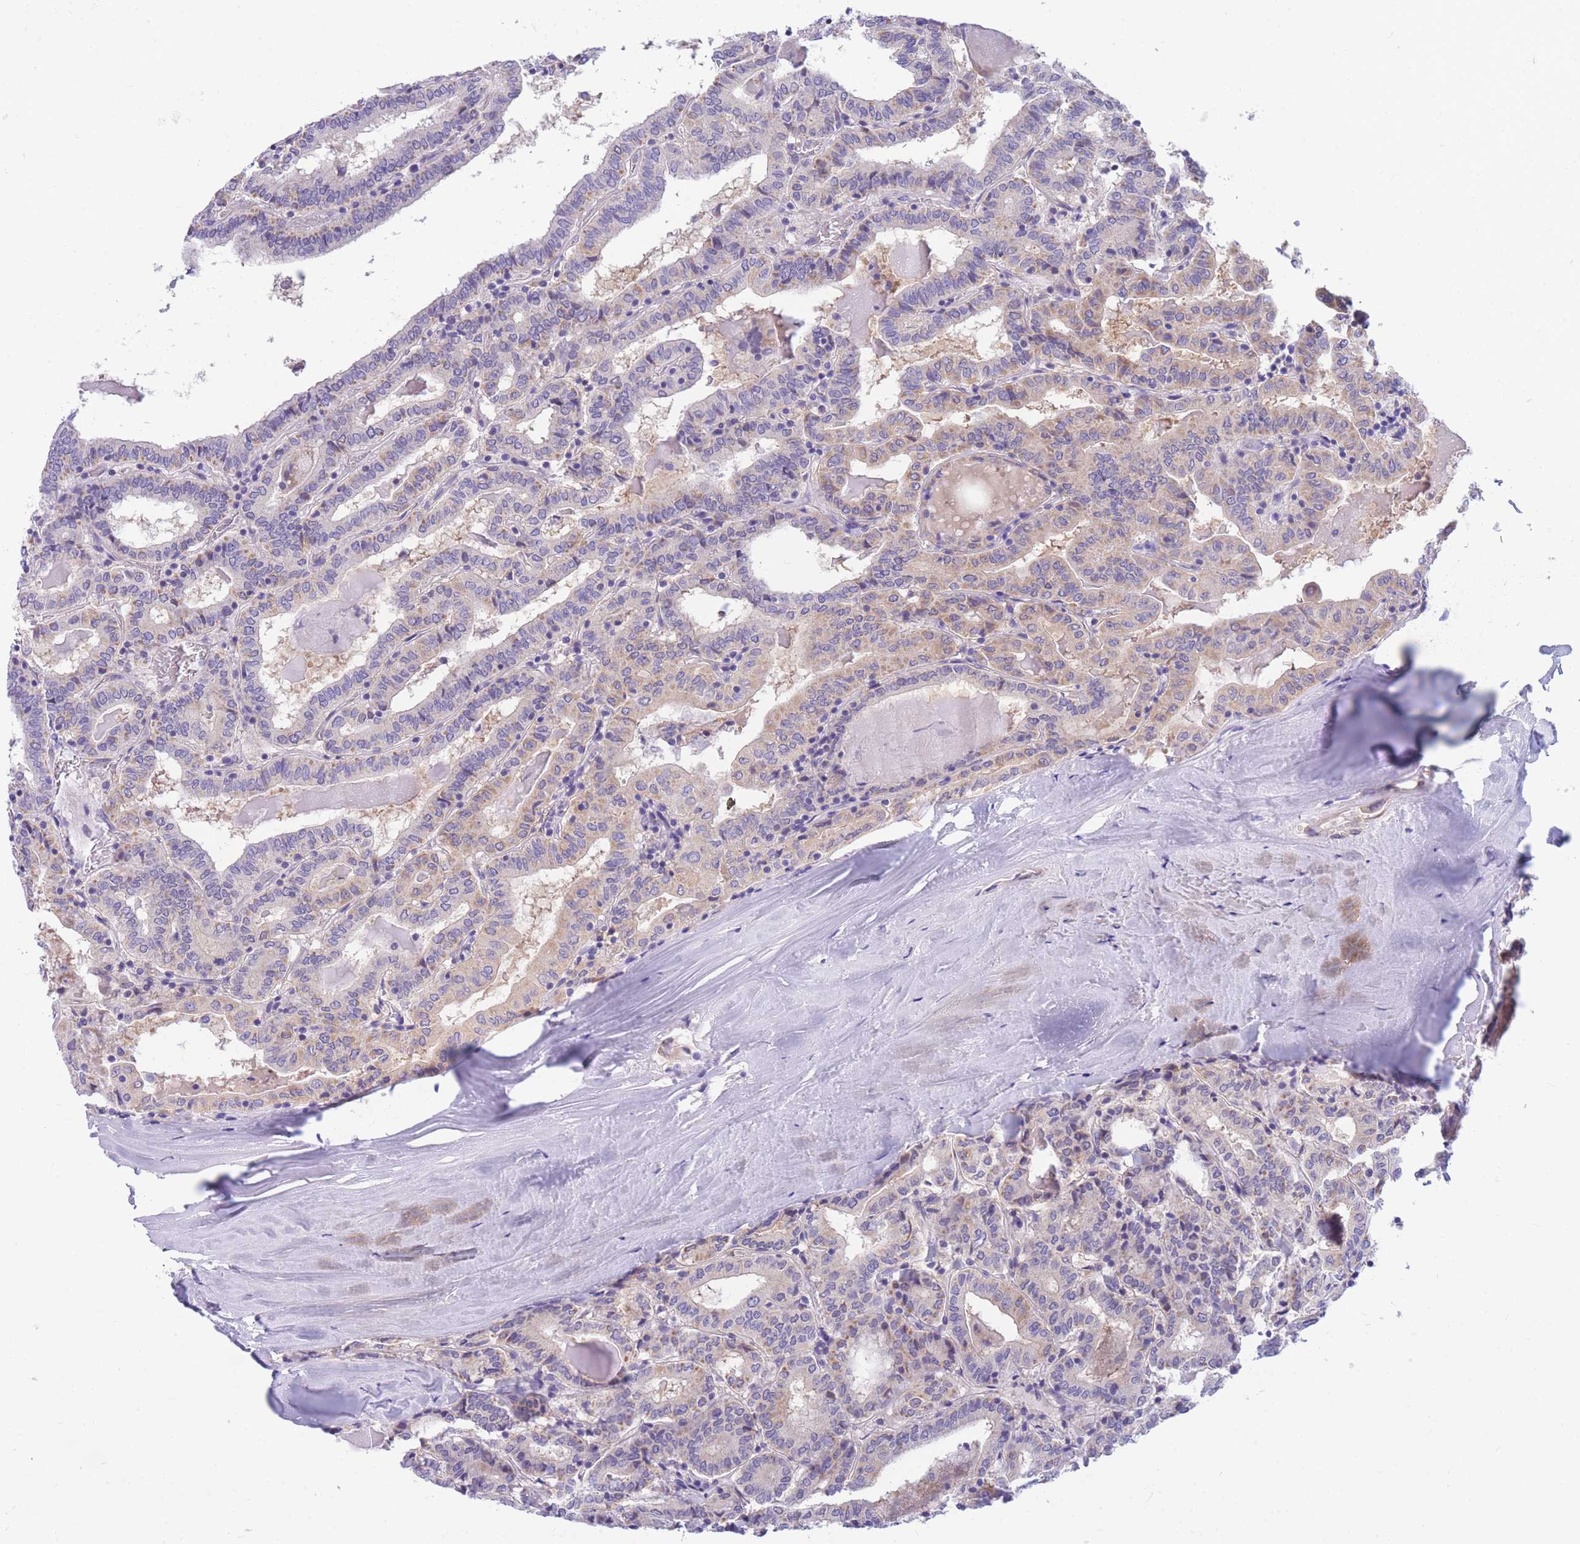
{"staining": {"intensity": "weak", "quantity": "<25%", "location": "cytoplasmic/membranous"}, "tissue": "thyroid cancer", "cell_type": "Tumor cells", "image_type": "cancer", "snomed": [{"axis": "morphology", "description": "Papillary adenocarcinoma, NOS"}, {"axis": "topography", "description": "Thyroid gland"}], "caption": "There is no significant expression in tumor cells of thyroid papillary adenocarcinoma.", "gene": "DHRS11", "patient": {"sex": "female", "age": 72}}